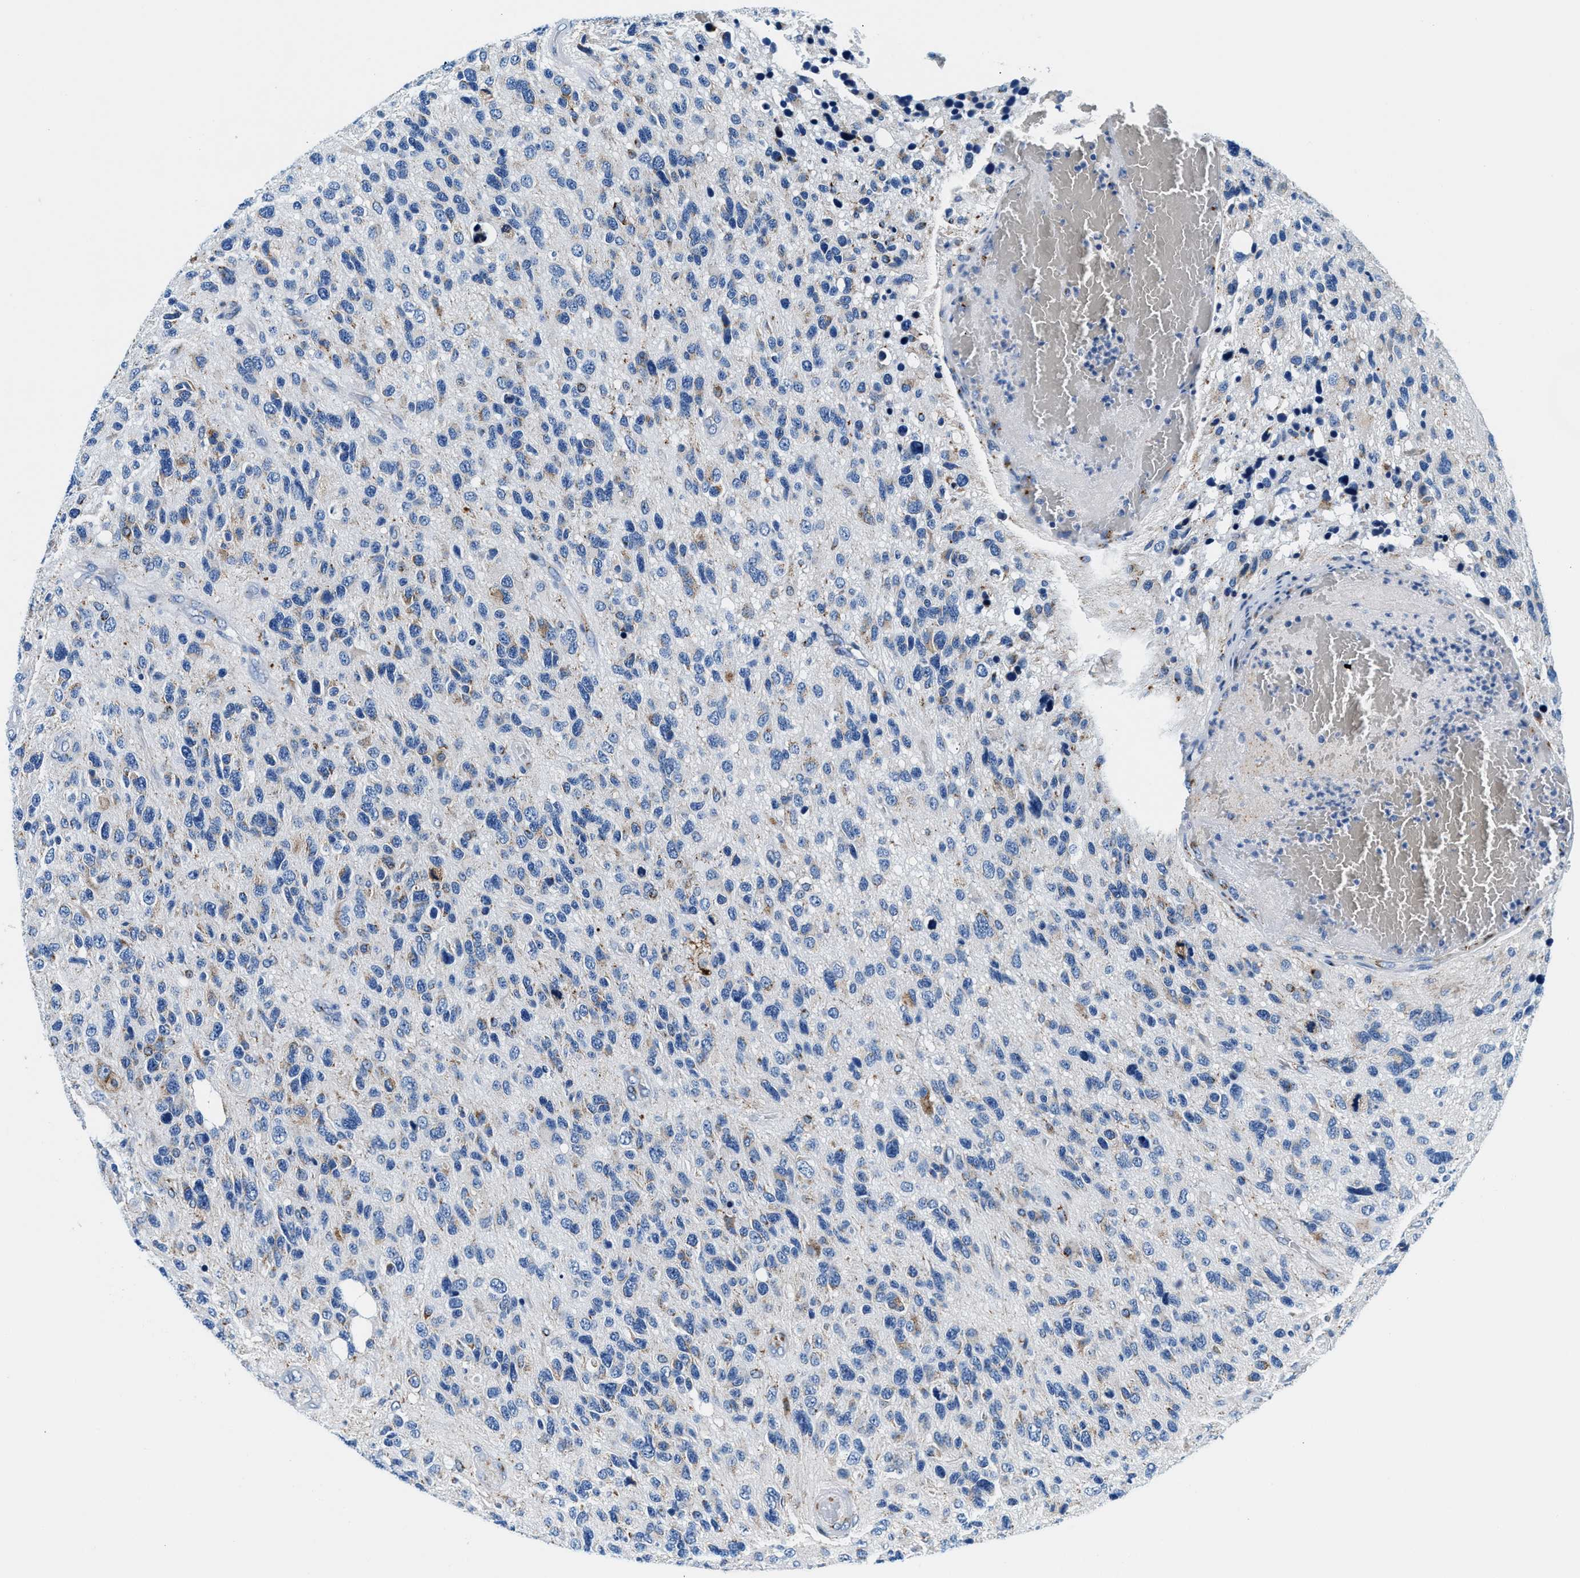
{"staining": {"intensity": "weak", "quantity": "<25%", "location": "cytoplasmic/membranous"}, "tissue": "glioma", "cell_type": "Tumor cells", "image_type": "cancer", "snomed": [{"axis": "morphology", "description": "Glioma, malignant, High grade"}, {"axis": "topography", "description": "Brain"}], "caption": "A micrograph of human glioma is negative for staining in tumor cells.", "gene": "VPS53", "patient": {"sex": "female", "age": 58}}